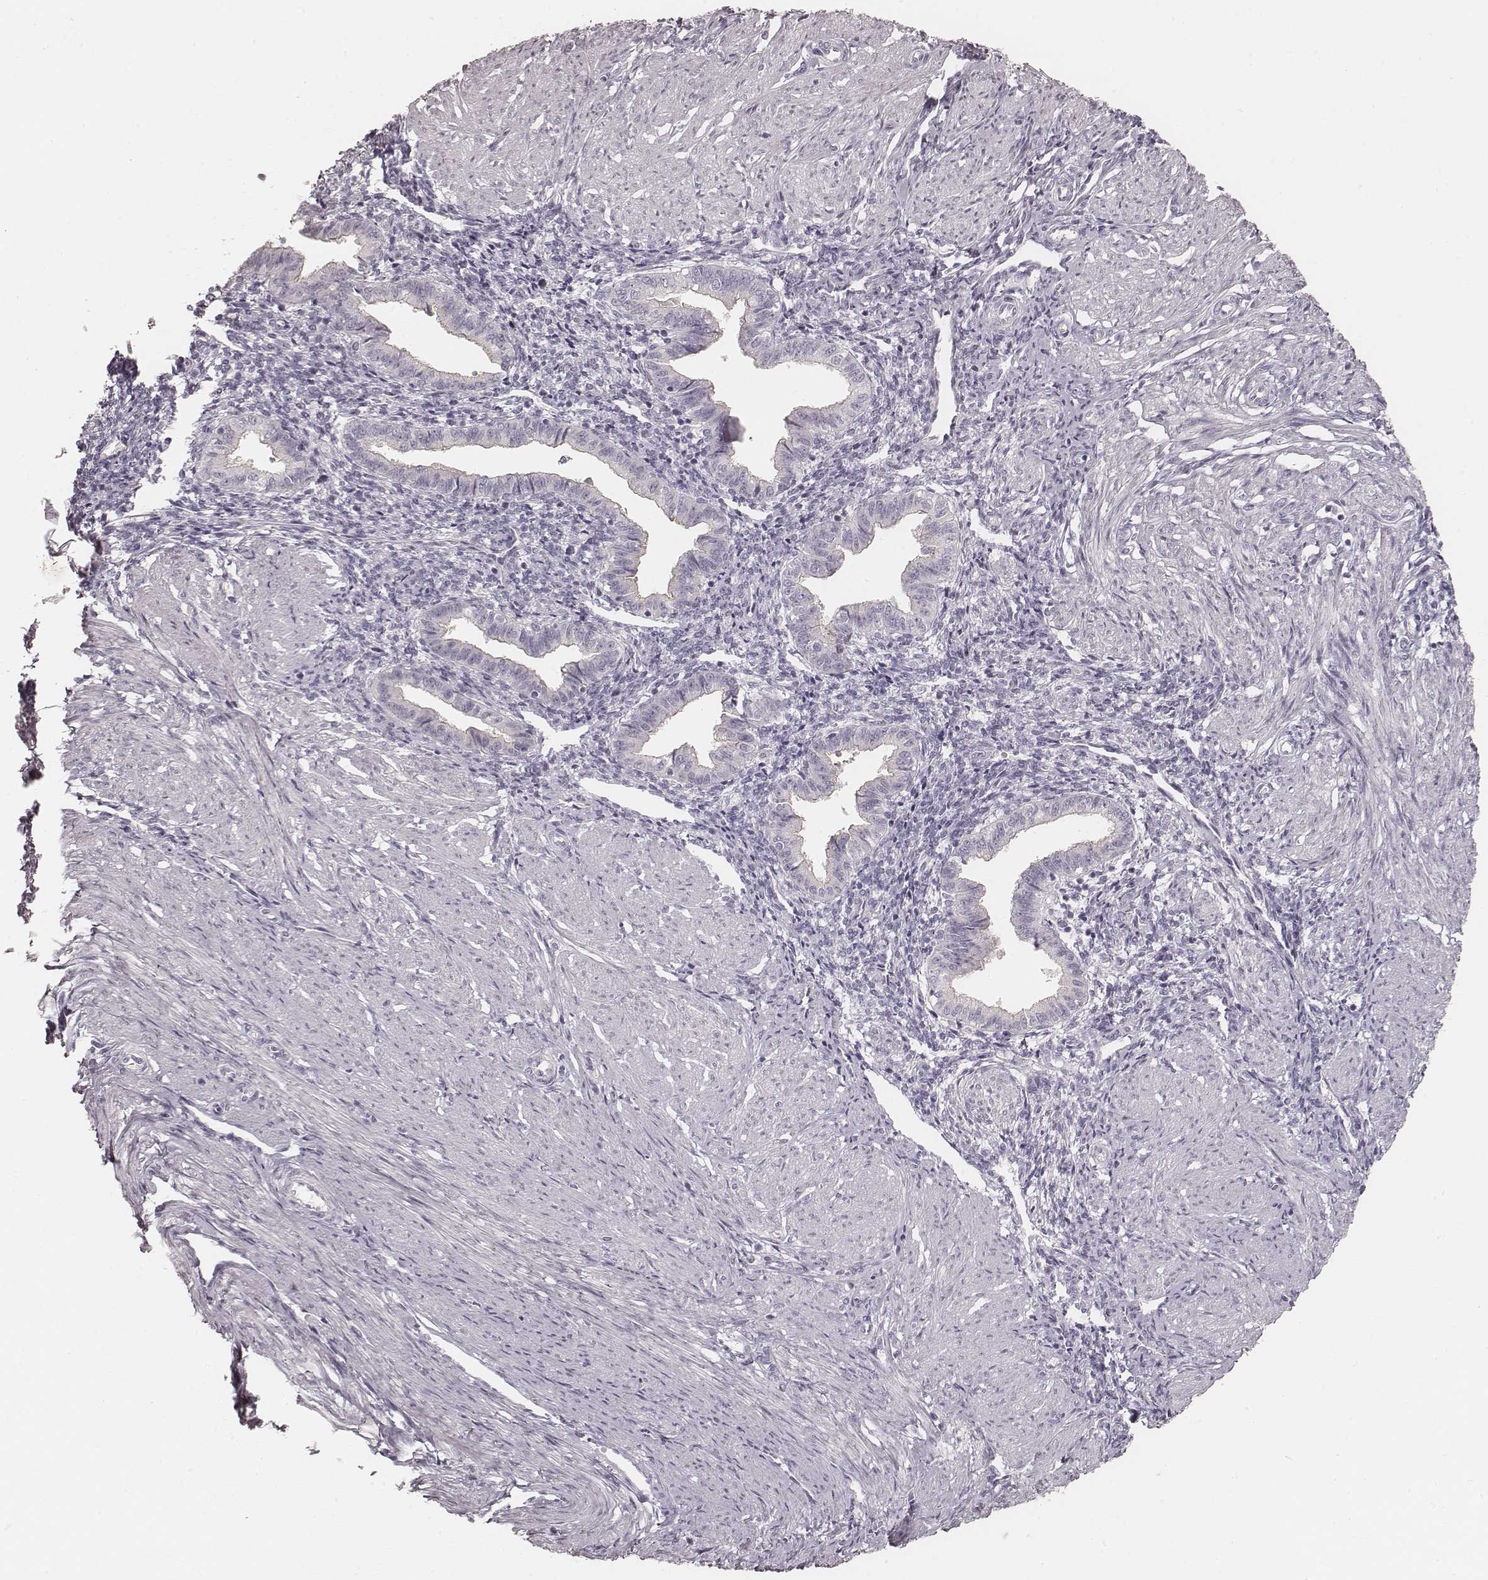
{"staining": {"intensity": "negative", "quantity": "none", "location": "none"}, "tissue": "endometrium", "cell_type": "Cells in endometrial stroma", "image_type": "normal", "snomed": [{"axis": "morphology", "description": "Normal tissue, NOS"}, {"axis": "topography", "description": "Endometrium"}], "caption": "DAB (3,3'-diaminobenzidine) immunohistochemical staining of benign endometrium demonstrates no significant expression in cells in endometrial stroma. (Immunohistochemistry (ihc), brightfield microscopy, high magnification).", "gene": "HNF4G", "patient": {"sex": "female", "age": 37}}